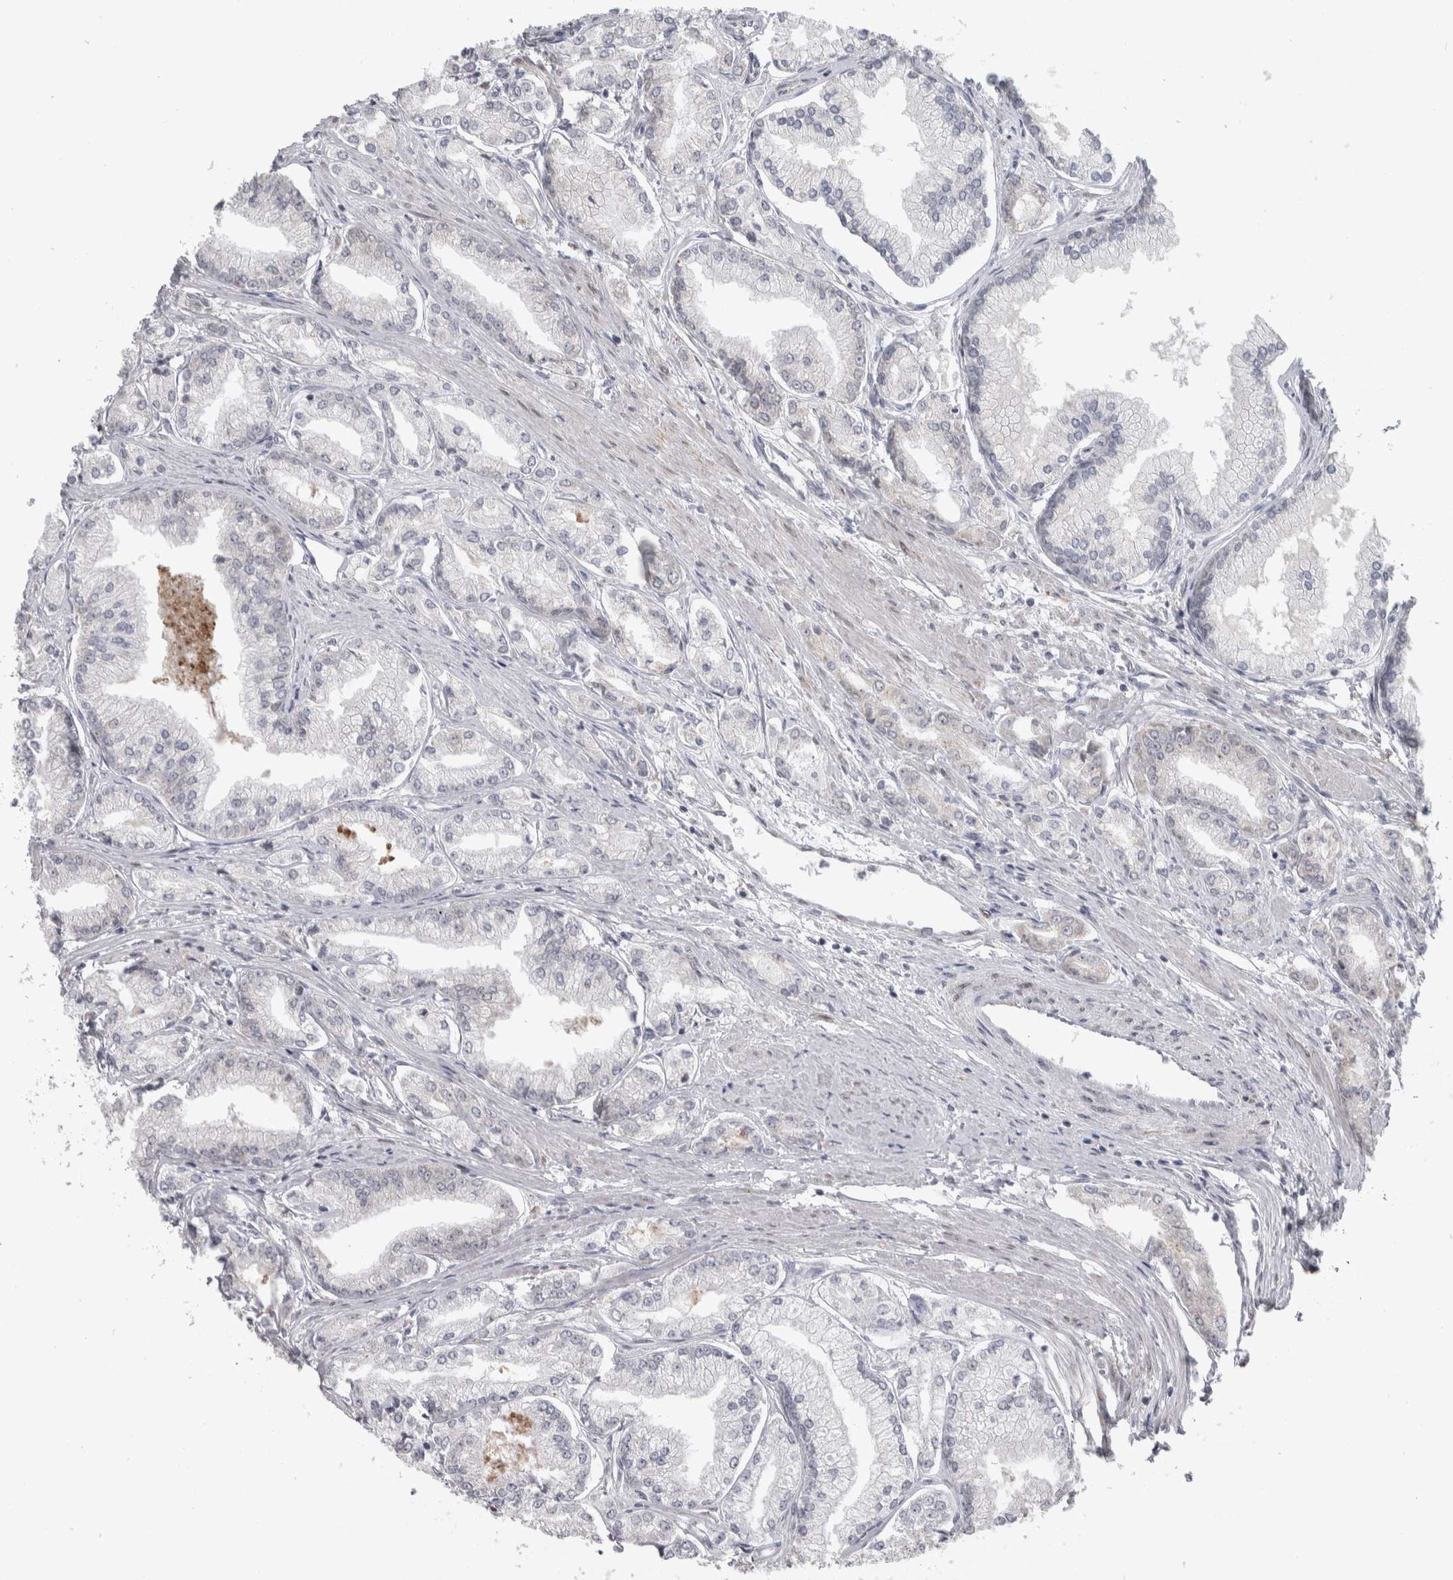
{"staining": {"intensity": "negative", "quantity": "none", "location": "none"}, "tissue": "prostate cancer", "cell_type": "Tumor cells", "image_type": "cancer", "snomed": [{"axis": "morphology", "description": "Adenocarcinoma, Low grade"}, {"axis": "topography", "description": "Prostate"}], "caption": "Tumor cells show no significant protein expression in prostate adenocarcinoma (low-grade). (DAB (3,3'-diaminobenzidine) immunohistochemistry with hematoxylin counter stain).", "gene": "SIGMAR1", "patient": {"sex": "male", "age": 52}}